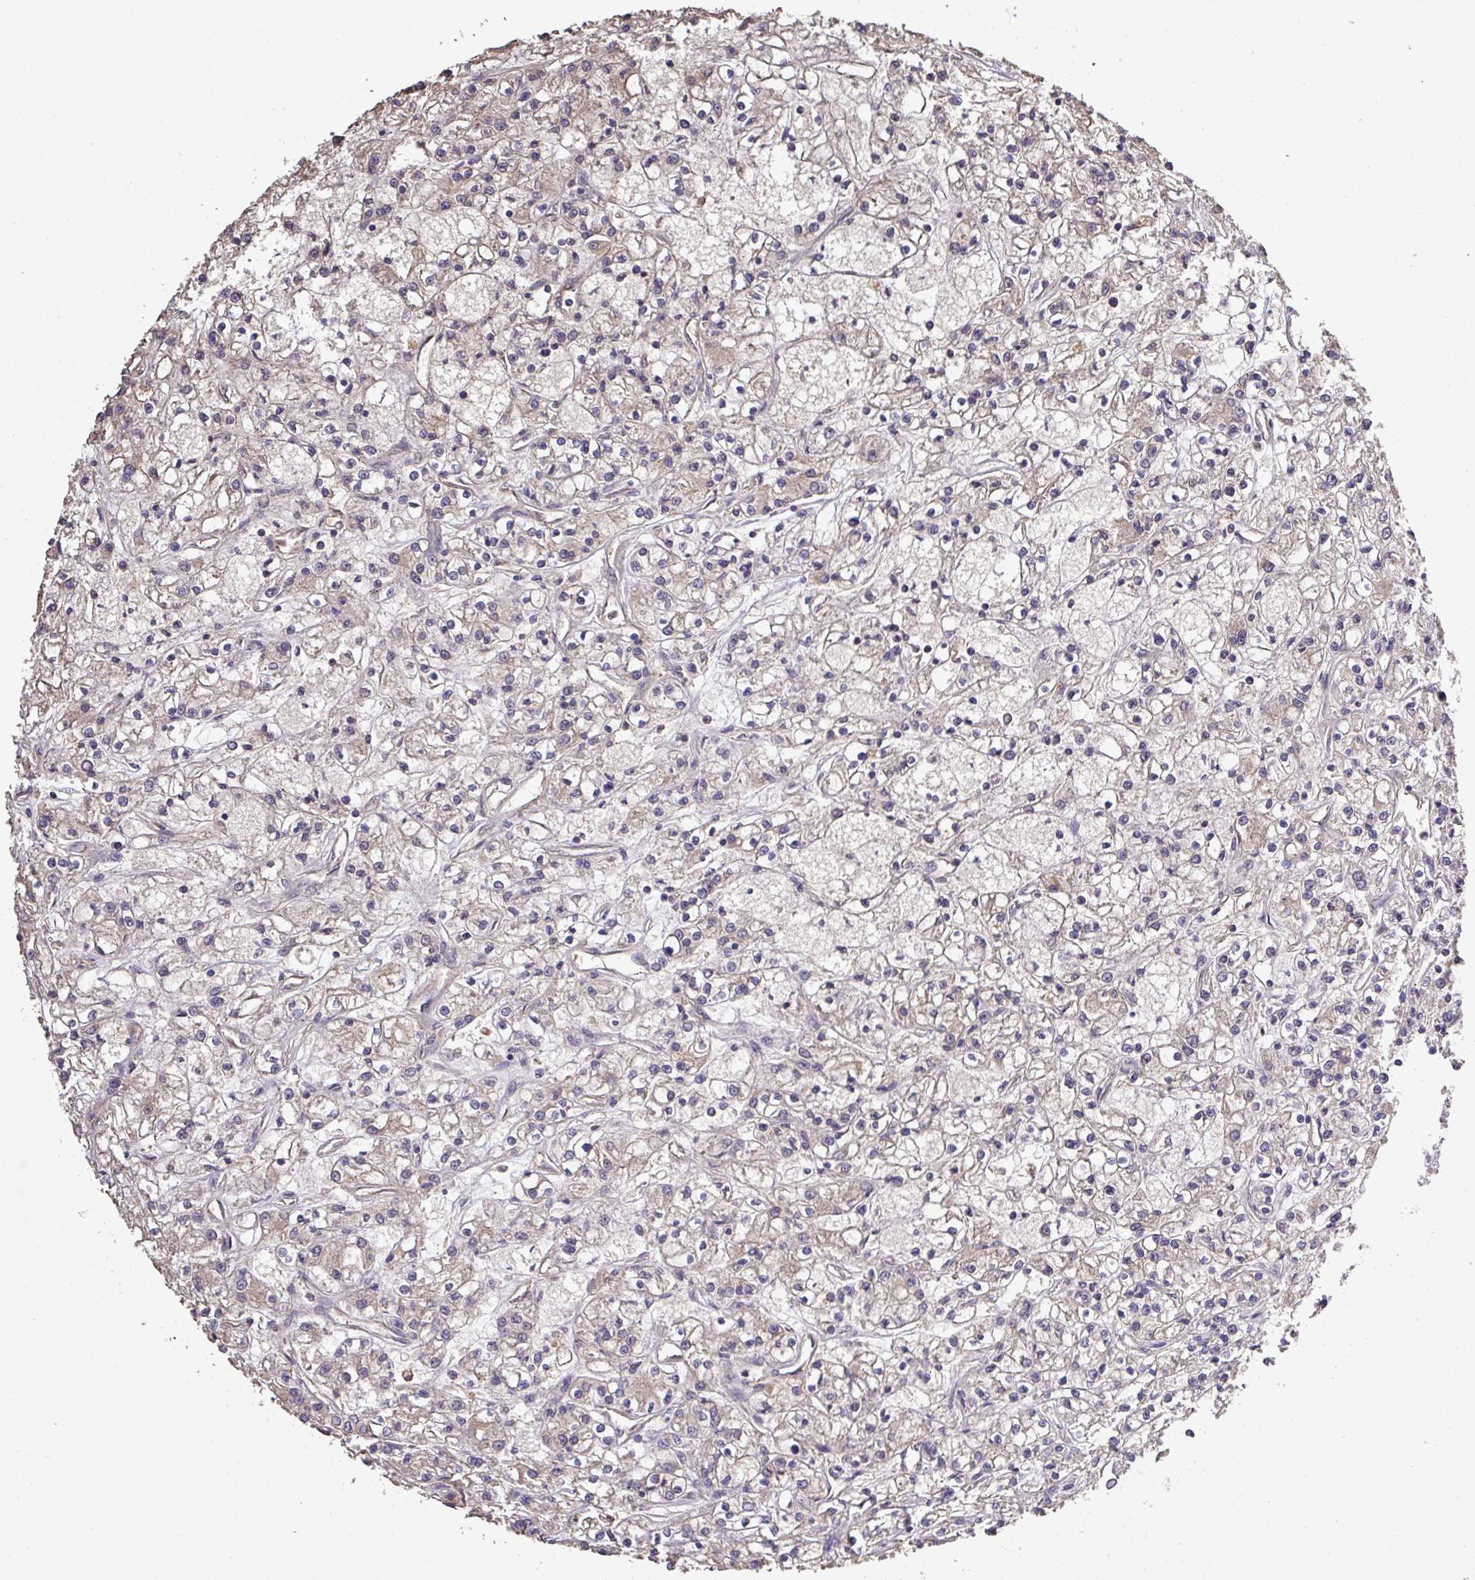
{"staining": {"intensity": "negative", "quantity": "none", "location": "none"}, "tissue": "renal cancer", "cell_type": "Tumor cells", "image_type": "cancer", "snomed": [{"axis": "morphology", "description": "Adenocarcinoma, NOS"}, {"axis": "topography", "description": "Kidney"}], "caption": "Renal cancer was stained to show a protein in brown. There is no significant positivity in tumor cells. Nuclei are stained in blue.", "gene": "ISLR", "patient": {"sex": "female", "age": 59}}